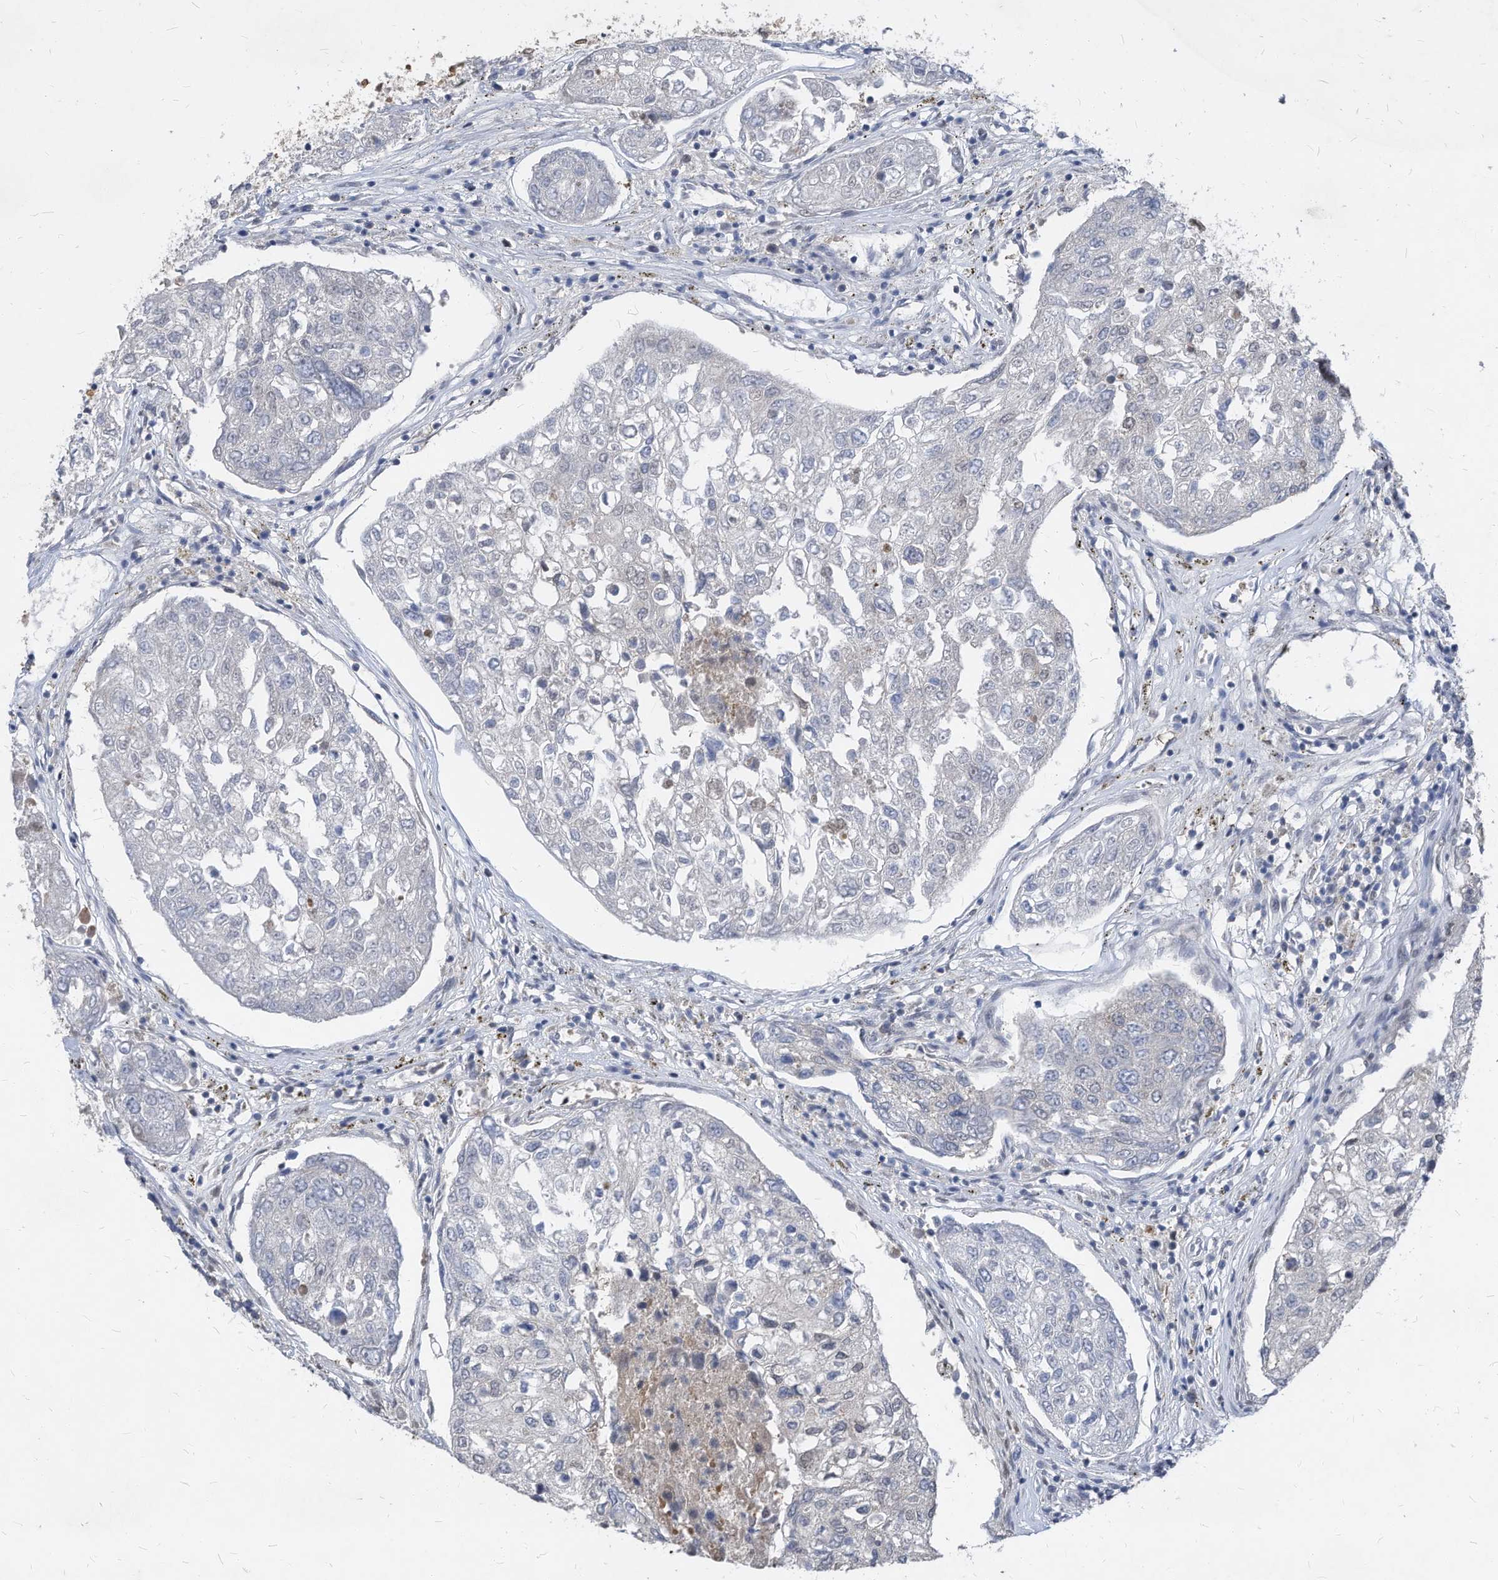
{"staining": {"intensity": "negative", "quantity": "none", "location": "none"}, "tissue": "urothelial cancer", "cell_type": "Tumor cells", "image_type": "cancer", "snomed": [{"axis": "morphology", "description": "Urothelial carcinoma, High grade"}, {"axis": "topography", "description": "Lymph node"}, {"axis": "topography", "description": "Urinary bladder"}], "caption": "Immunohistochemistry (IHC) image of neoplastic tissue: human urothelial carcinoma (high-grade) stained with DAB (3,3'-diaminobenzidine) reveals no significant protein positivity in tumor cells.", "gene": "KPNB1", "patient": {"sex": "male", "age": 51}}